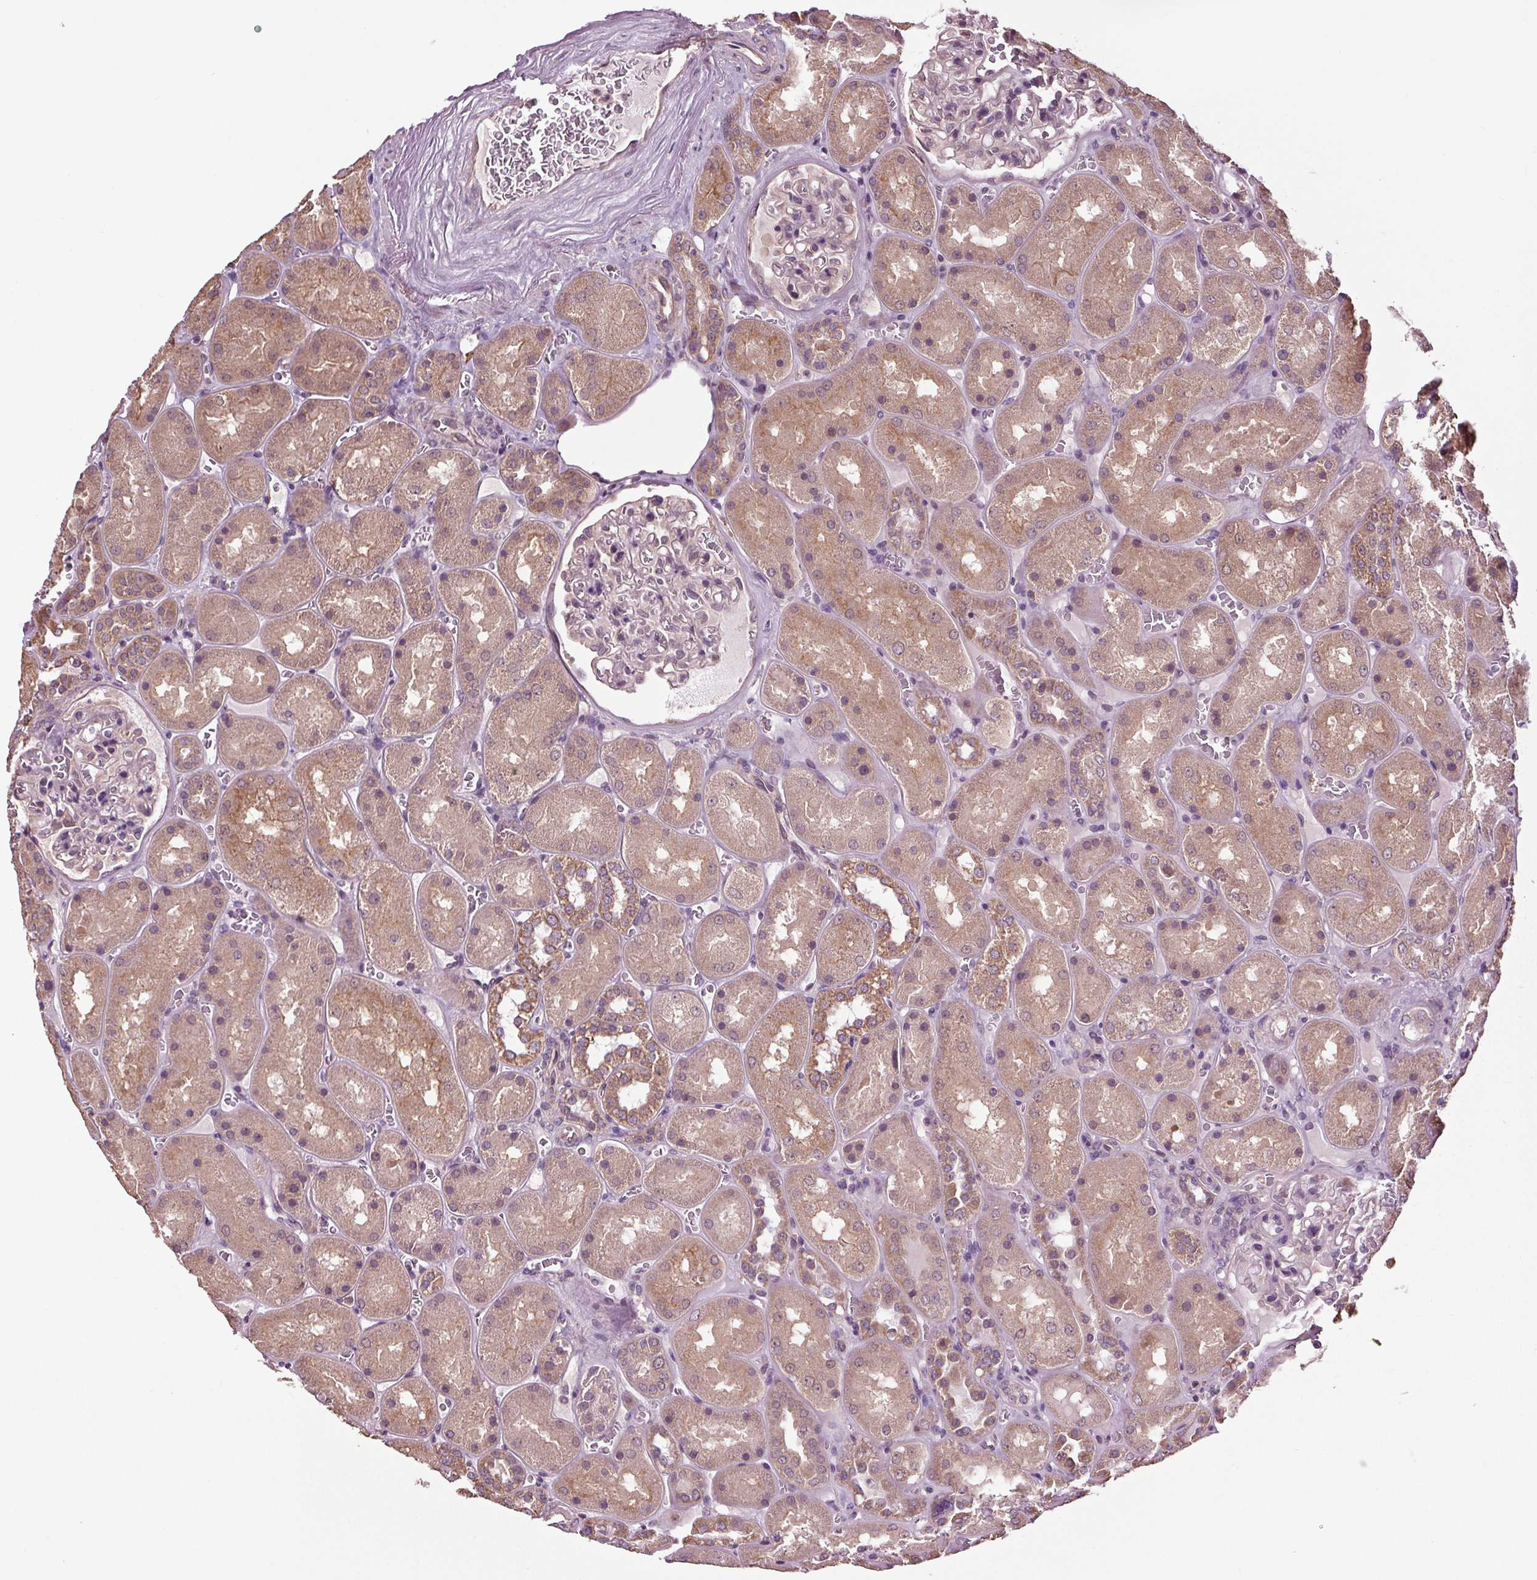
{"staining": {"intensity": "negative", "quantity": "none", "location": "none"}, "tissue": "kidney", "cell_type": "Cells in glomeruli", "image_type": "normal", "snomed": [{"axis": "morphology", "description": "Normal tissue, NOS"}, {"axis": "topography", "description": "Kidney"}], "caption": "Human kidney stained for a protein using immunohistochemistry shows no staining in cells in glomeruli.", "gene": "RNPEP", "patient": {"sex": "male", "age": 73}}